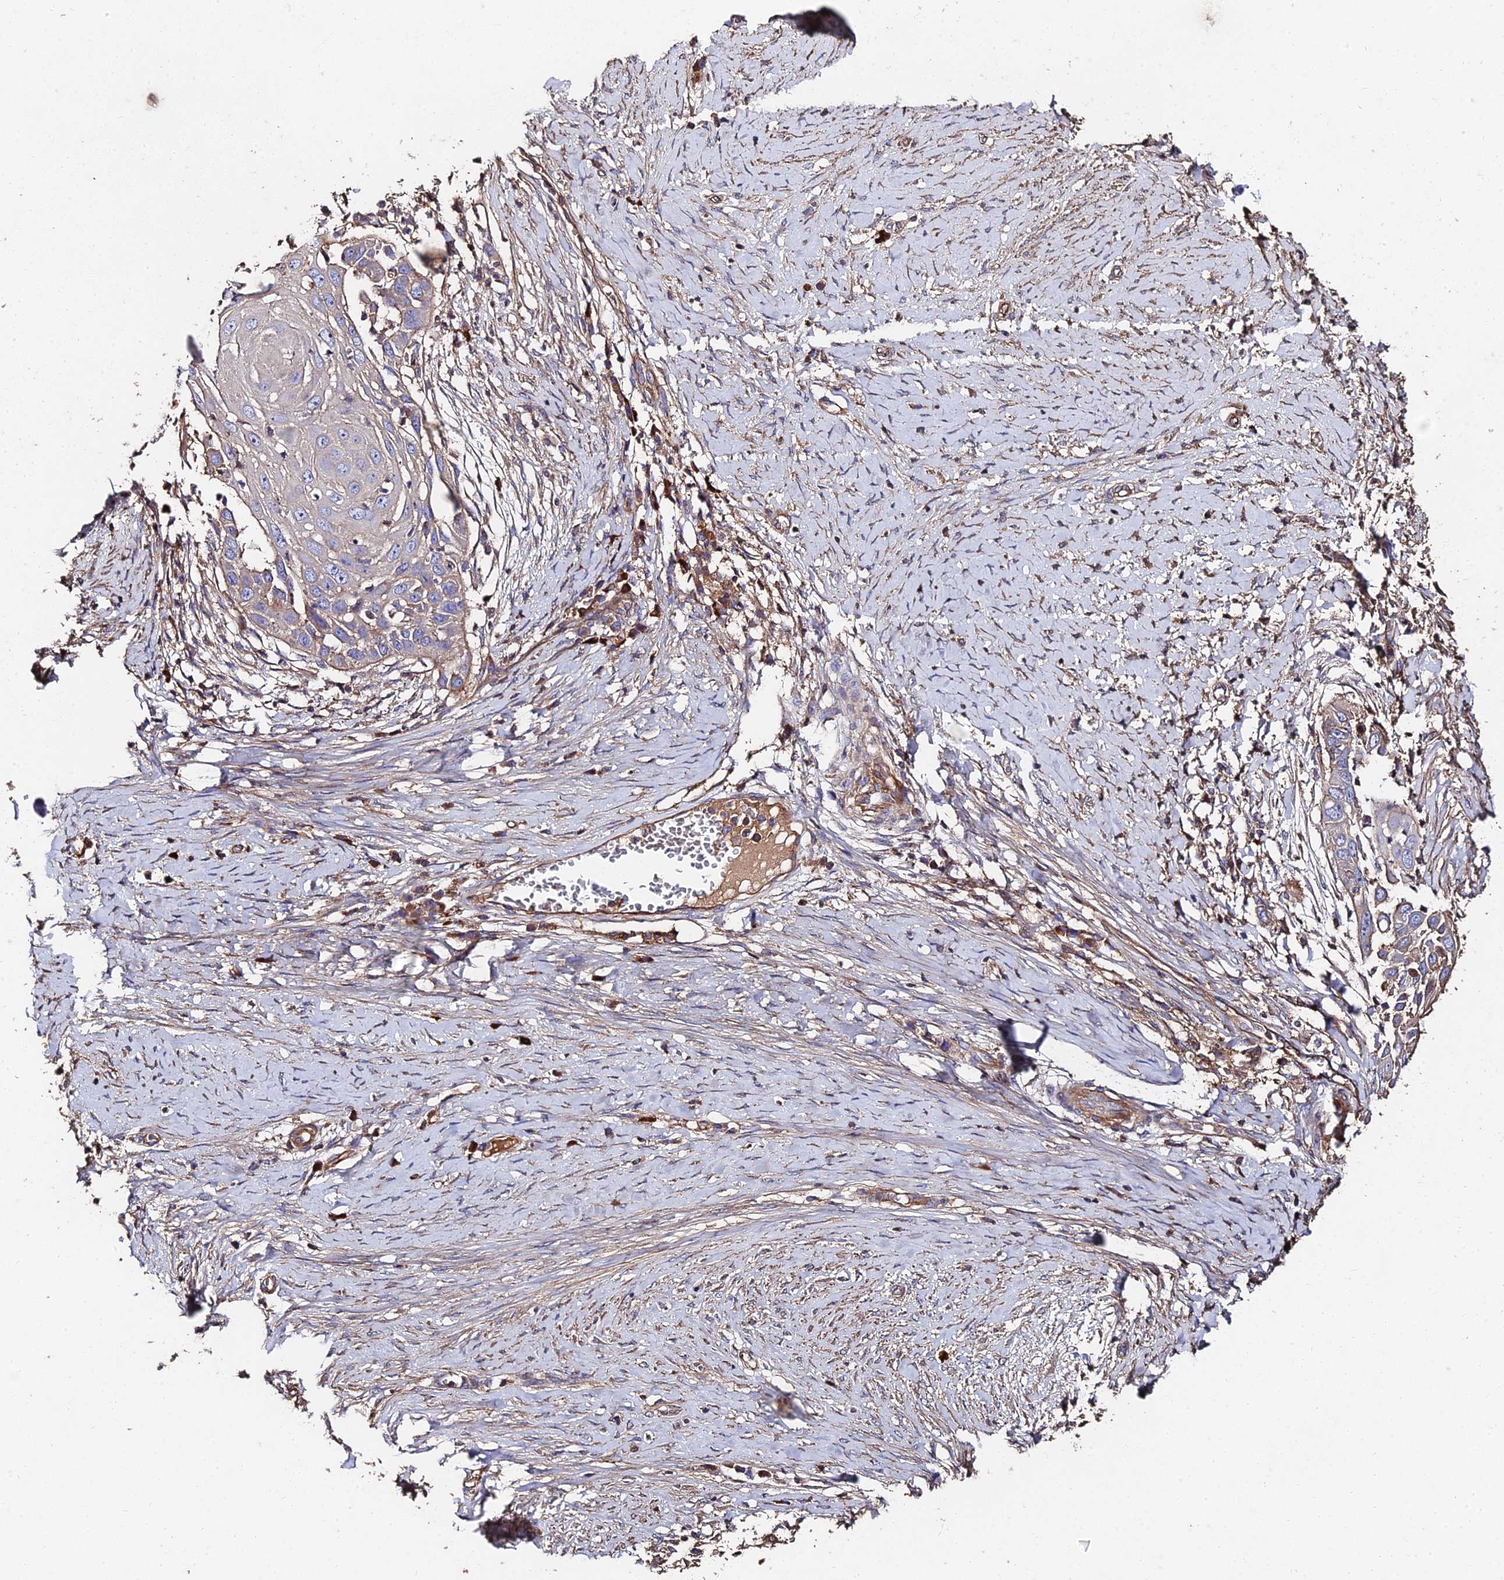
{"staining": {"intensity": "negative", "quantity": "none", "location": "none"}, "tissue": "skin cancer", "cell_type": "Tumor cells", "image_type": "cancer", "snomed": [{"axis": "morphology", "description": "Squamous cell carcinoma, NOS"}, {"axis": "topography", "description": "Skin"}], "caption": "This micrograph is of skin cancer stained with immunohistochemistry (IHC) to label a protein in brown with the nuclei are counter-stained blue. There is no positivity in tumor cells. Nuclei are stained in blue.", "gene": "EXT1", "patient": {"sex": "female", "age": 44}}